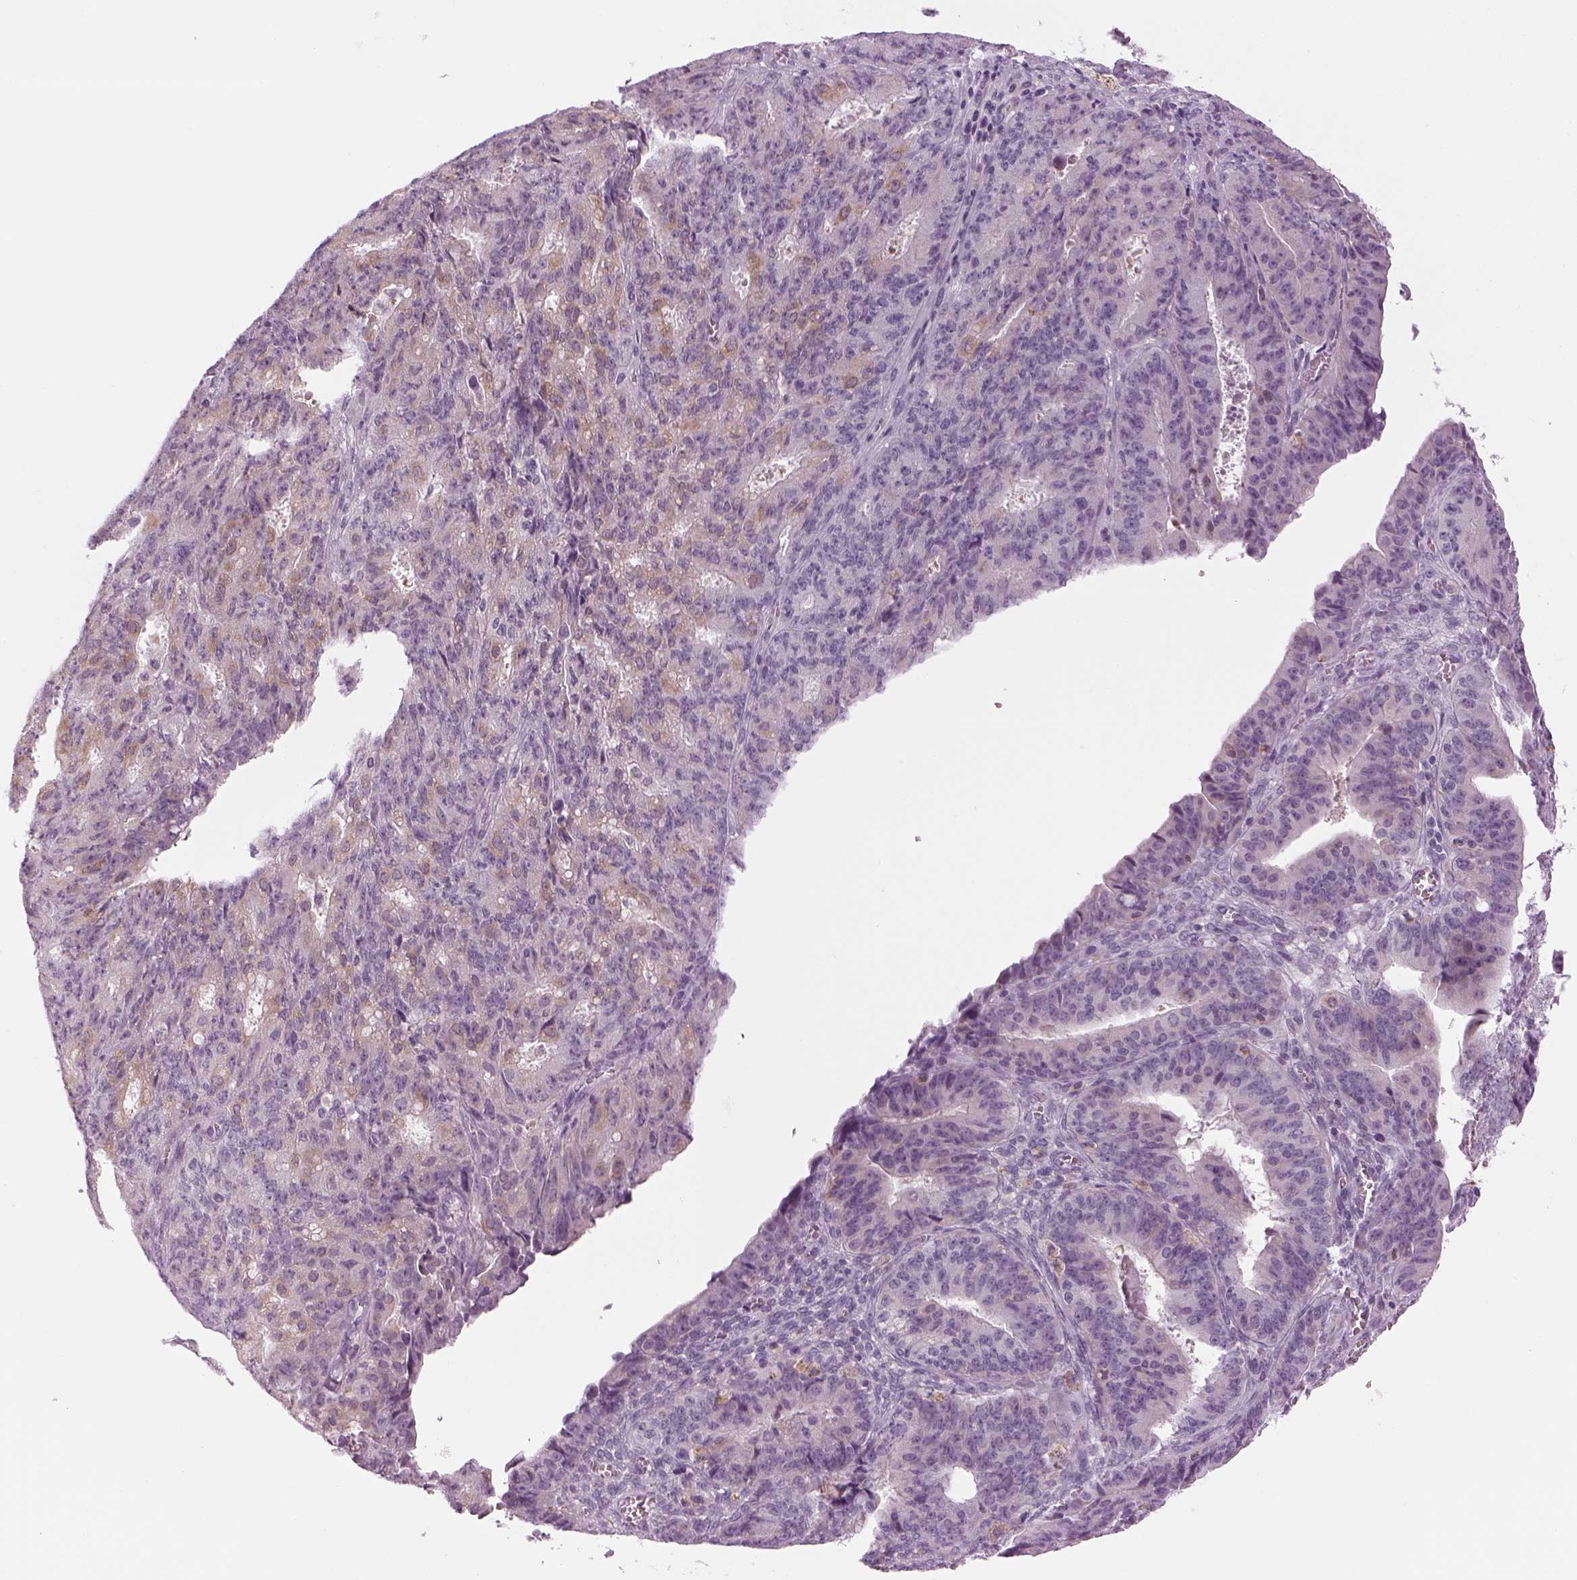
{"staining": {"intensity": "weak", "quantity": "<25%", "location": "cytoplasmic/membranous"}, "tissue": "ovarian cancer", "cell_type": "Tumor cells", "image_type": "cancer", "snomed": [{"axis": "morphology", "description": "Carcinoma, endometroid"}, {"axis": "topography", "description": "Ovary"}], "caption": "The immunohistochemistry image has no significant expression in tumor cells of ovarian cancer tissue.", "gene": "LRRIQ3", "patient": {"sex": "female", "age": 42}}